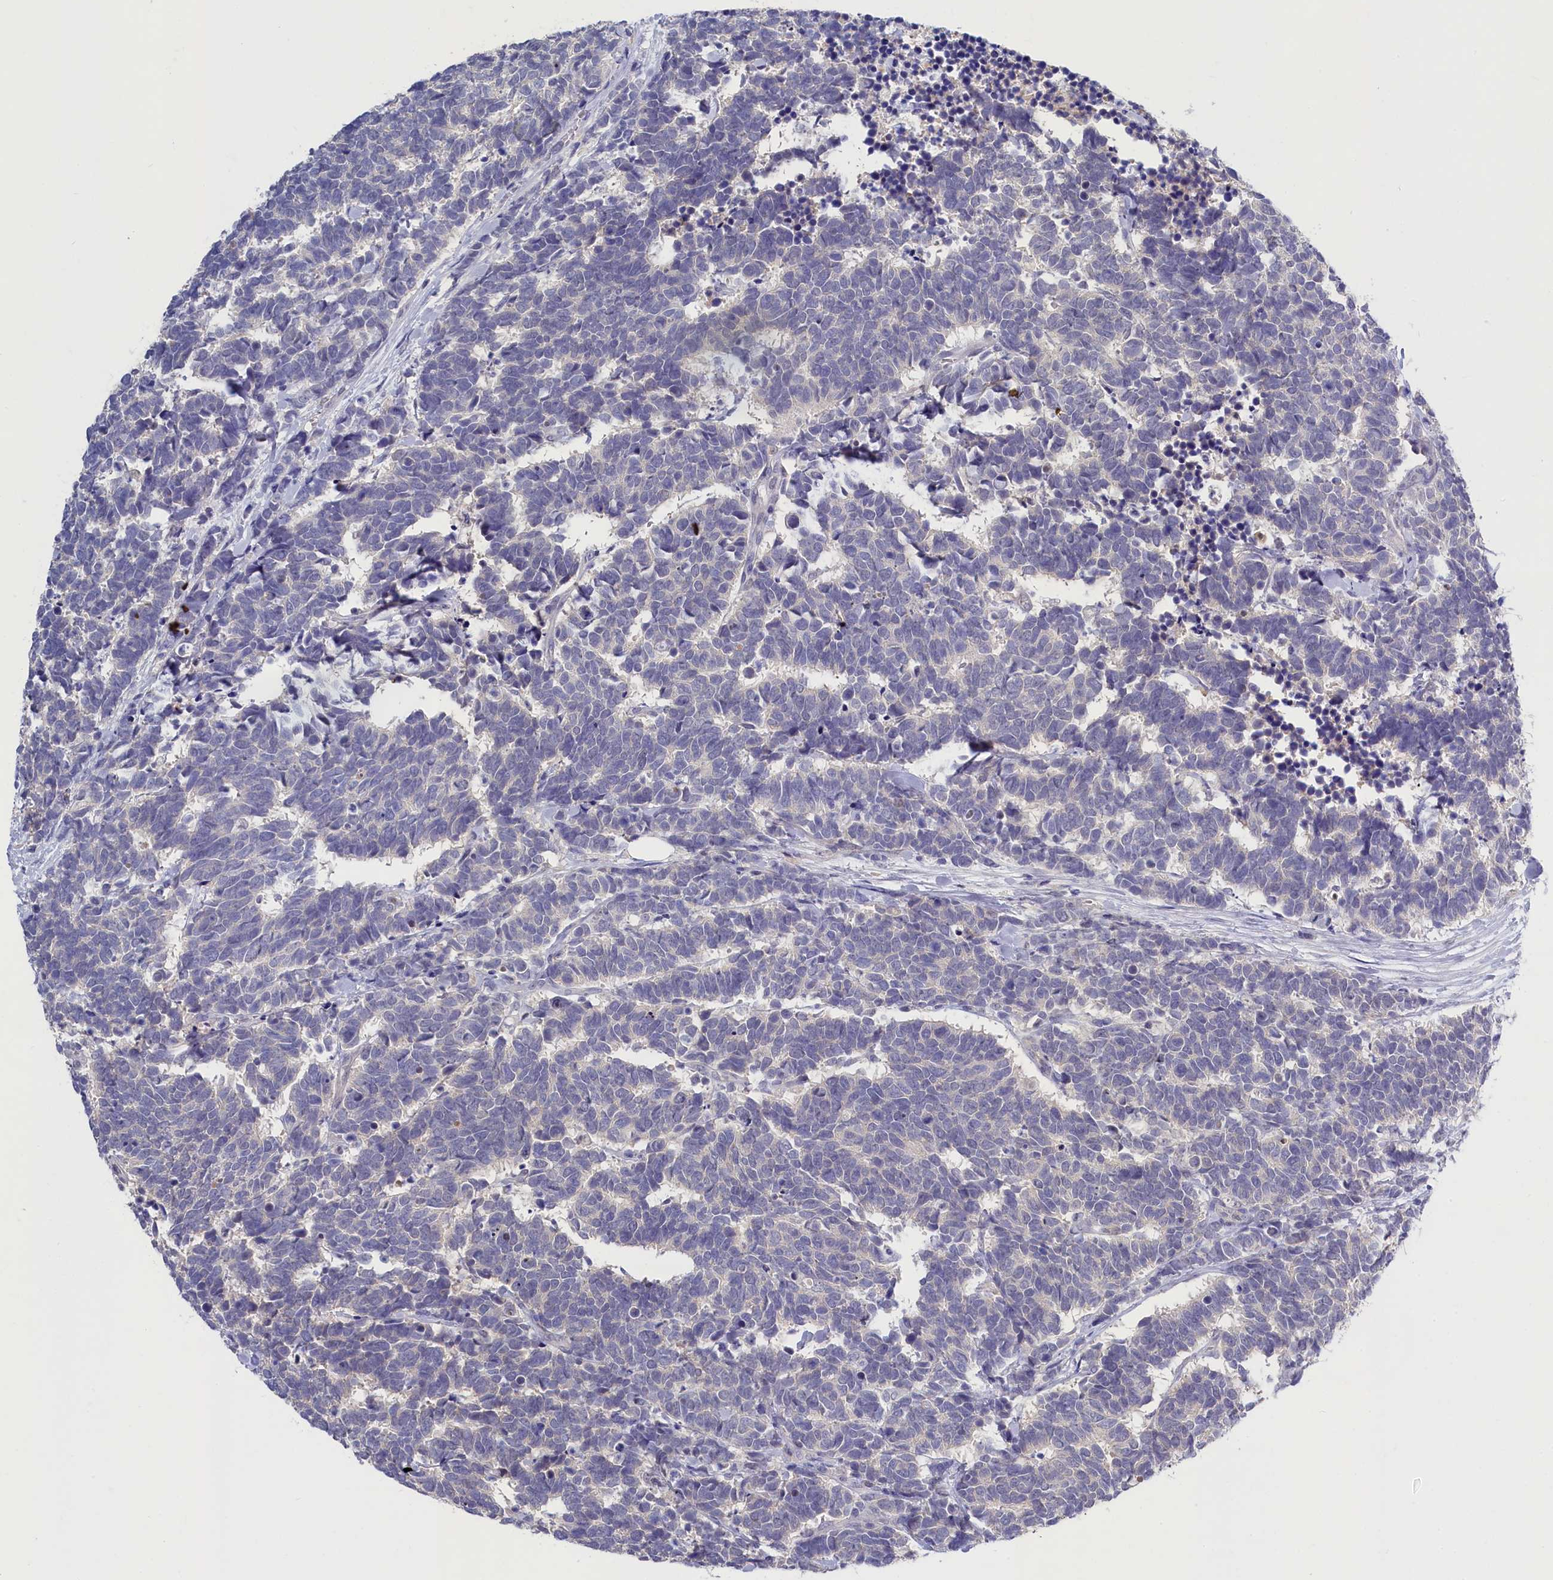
{"staining": {"intensity": "negative", "quantity": "none", "location": "none"}, "tissue": "carcinoid", "cell_type": "Tumor cells", "image_type": "cancer", "snomed": [{"axis": "morphology", "description": "Carcinoma, NOS"}, {"axis": "morphology", "description": "Carcinoid, malignant, NOS"}, {"axis": "topography", "description": "Urinary bladder"}], "caption": "This photomicrograph is of carcinoid stained with IHC to label a protein in brown with the nuclei are counter-stained blue. There is no staining in tumor cells. The staining is performed using DAB brown chromogen with nuclei counter-stained in using hematoxylin.", "gene": "C11orf54", "patient": {"sex": "male", "age": 57}}